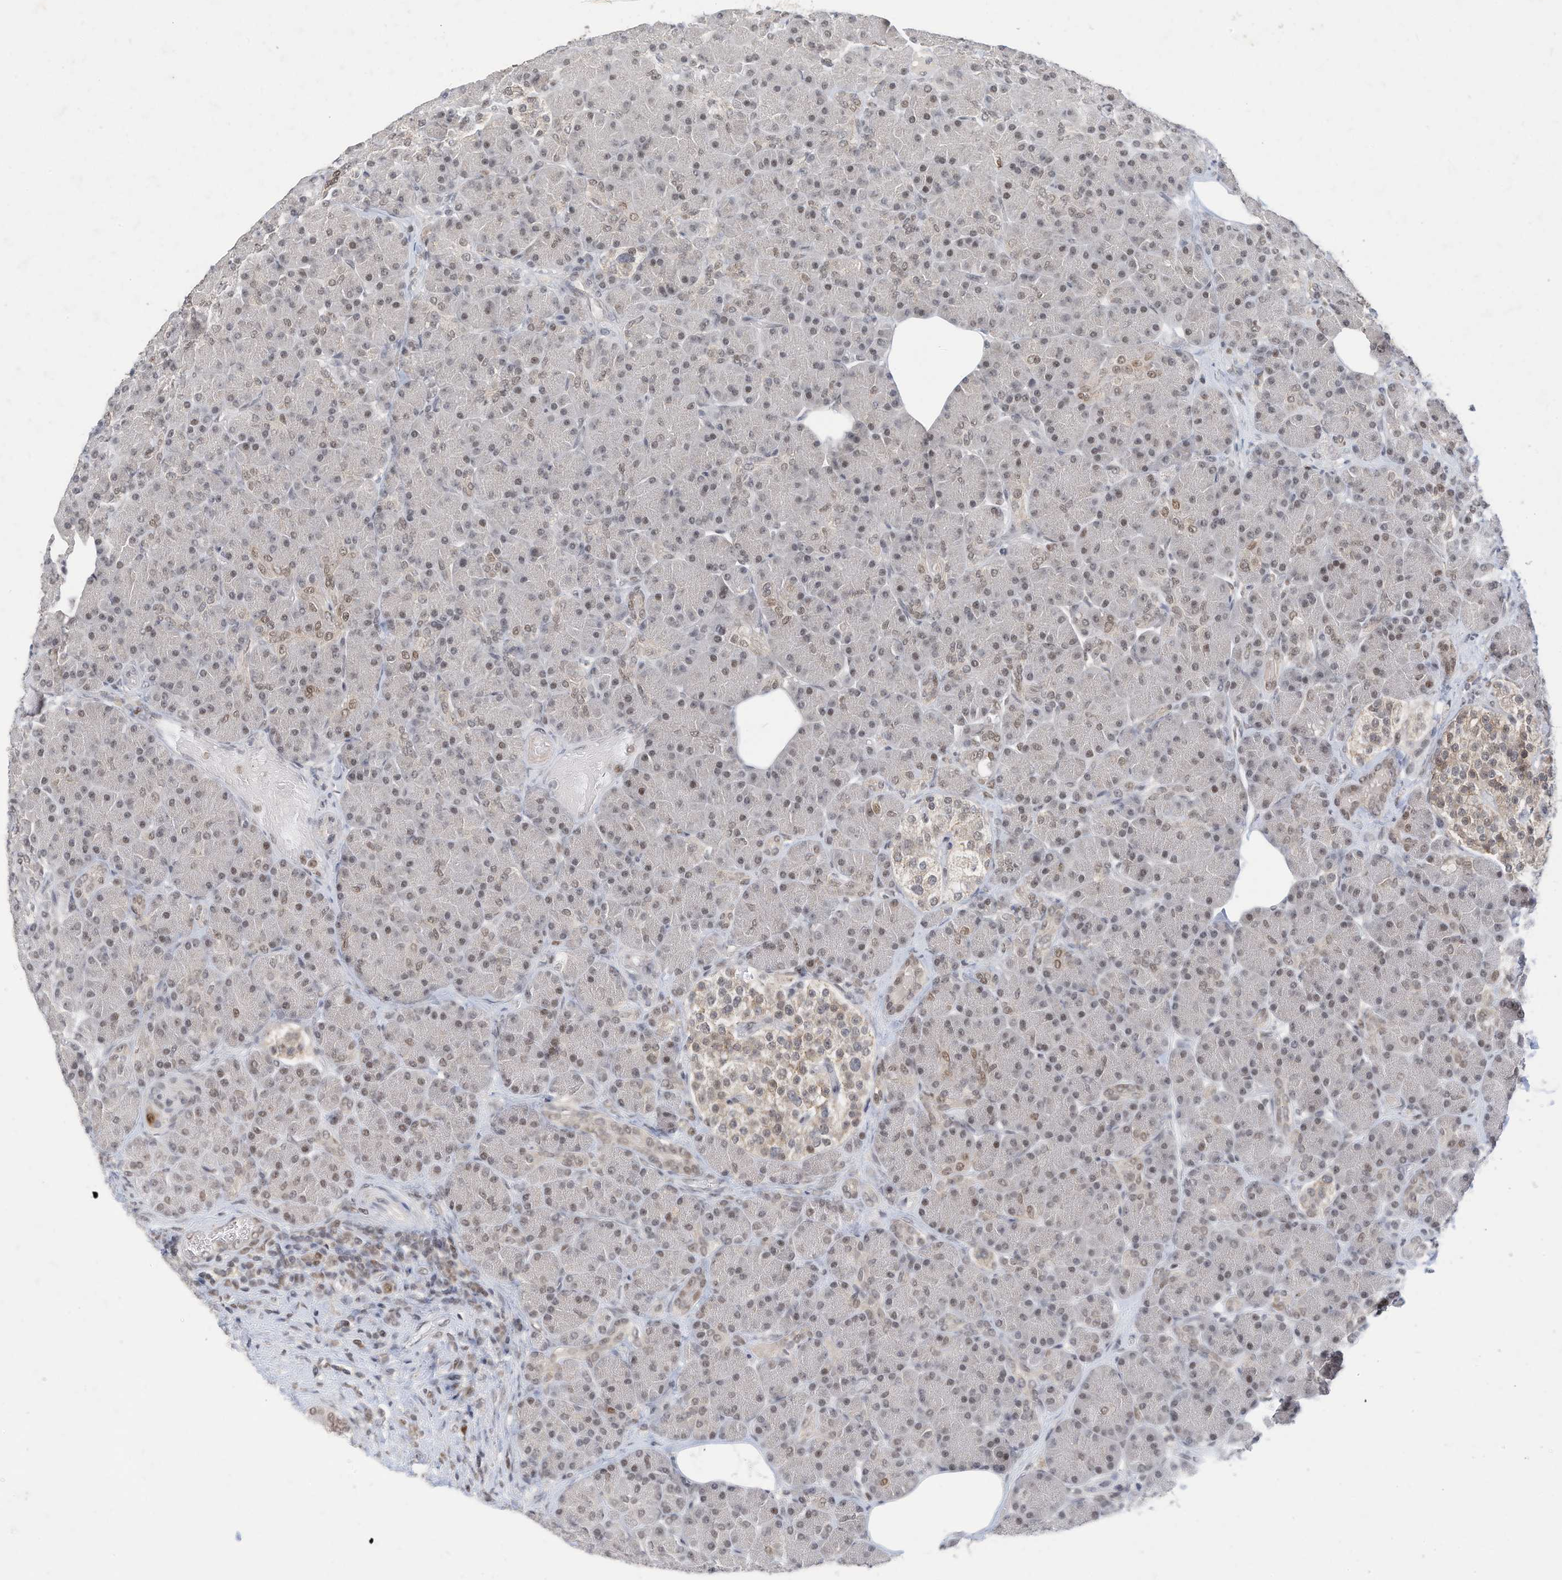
{"staining": {"intensity": "weak", "quantity": "25%-75%", "location": "nuclear"}, "tissue": "pancreas", "cell_type": "Exocrine glandular cells", "image_type": "normal", "snomed": [{"axis": "morphology", "description": "Normal tissue, NOS"}, {"axis": "topography", "description": "Pancreas"}], "caption": "This is a histology image of immunohistochemistry staining of unremarkable pancreas, which shows weak positivity in the nuclear of exocrine glandular cells.", "gene": "OGT", "patient": {"sex": "female", "age": 43}}